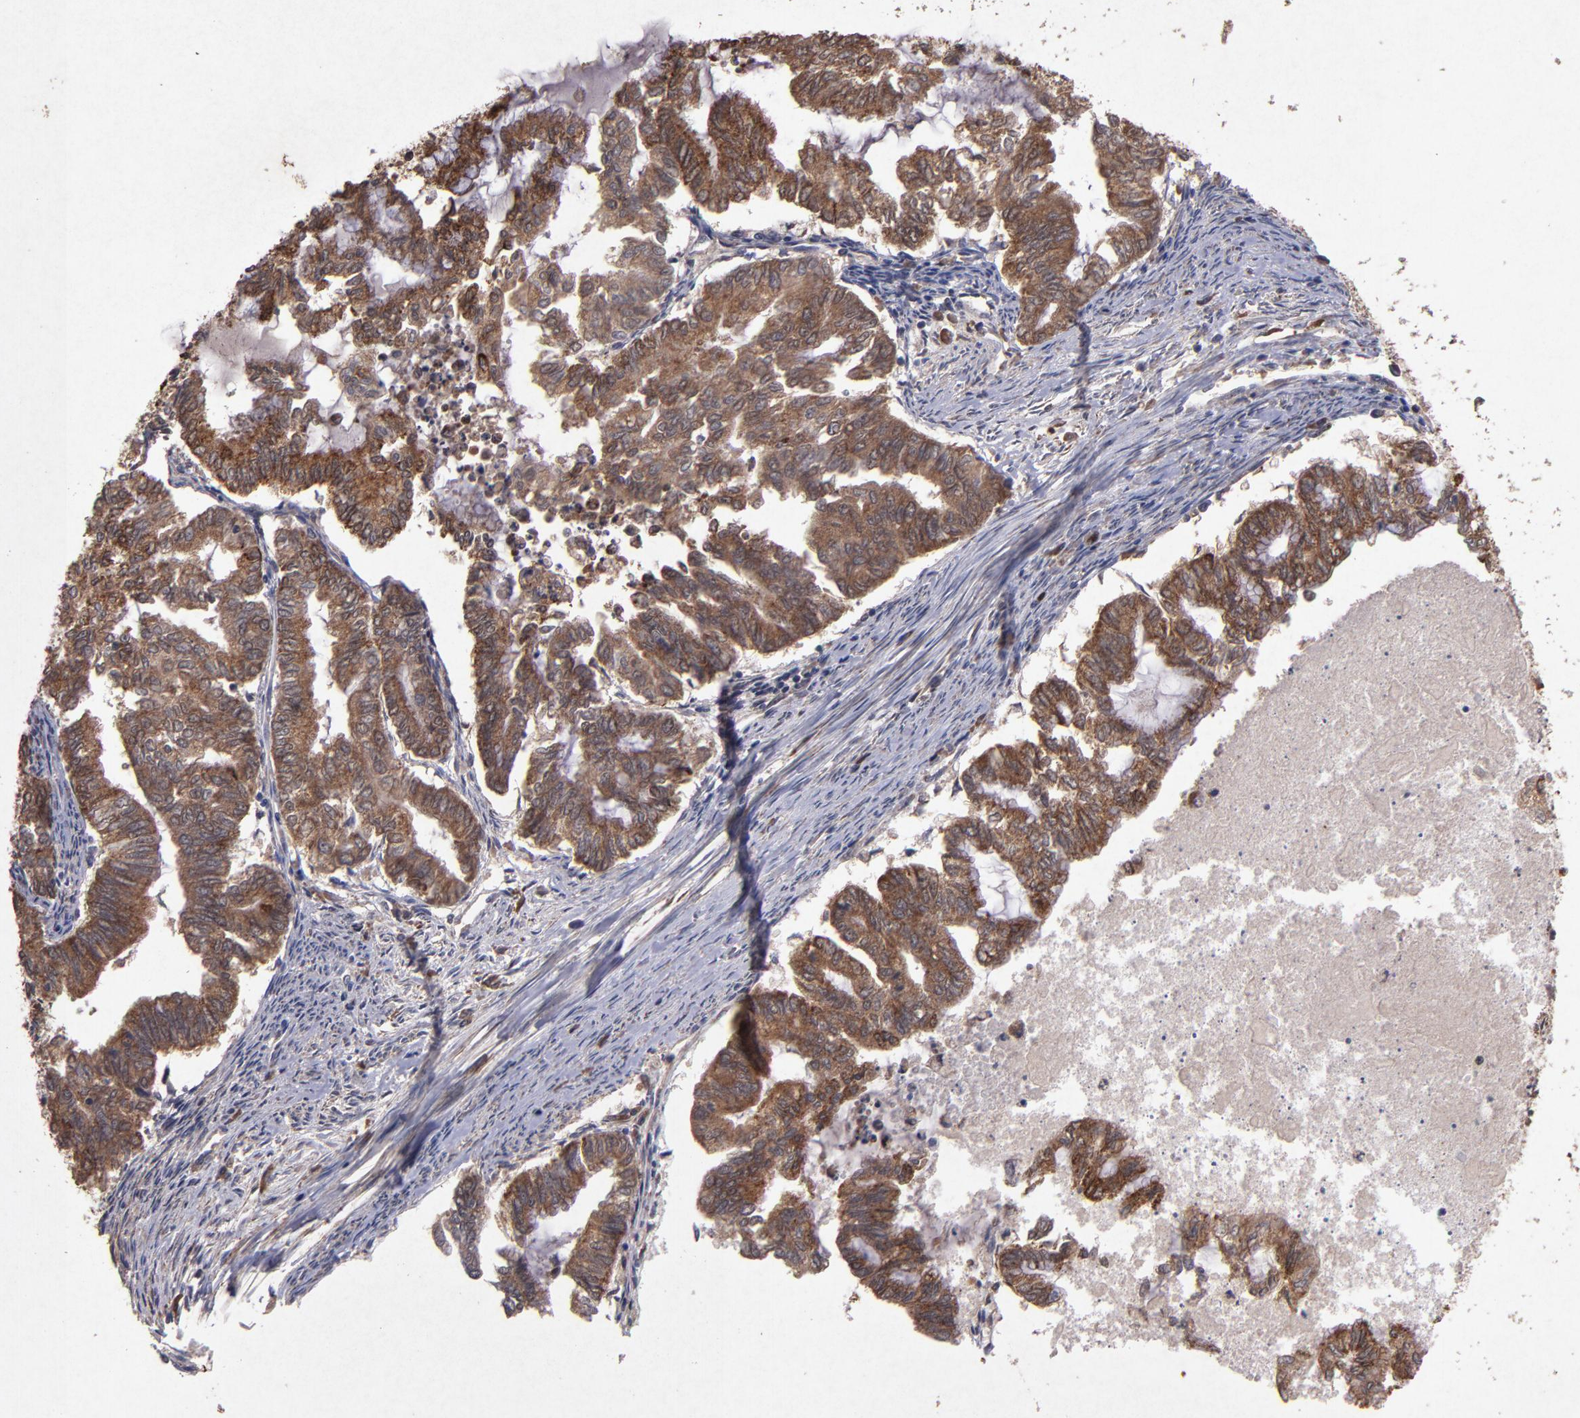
{"staining": {"intensity": "moderate", "quantity": ">75%", "location": "cytoplasmic/membranous"}, "tissue": "endometrial cancer", "cell_type": "Tumor cells", "image_type": "cancer", "snomed": [{"axis": "morphology", "description": "Adenocarcinoma, NOS"}, {"axis": "topography", "description": "Endometrium"}], "caption": "Endometrial cancer stained with a protein marker displays moderate staining in tumor cells.", "gene": "TIMM9", "patient": {"sex": "female", "age": 79}}